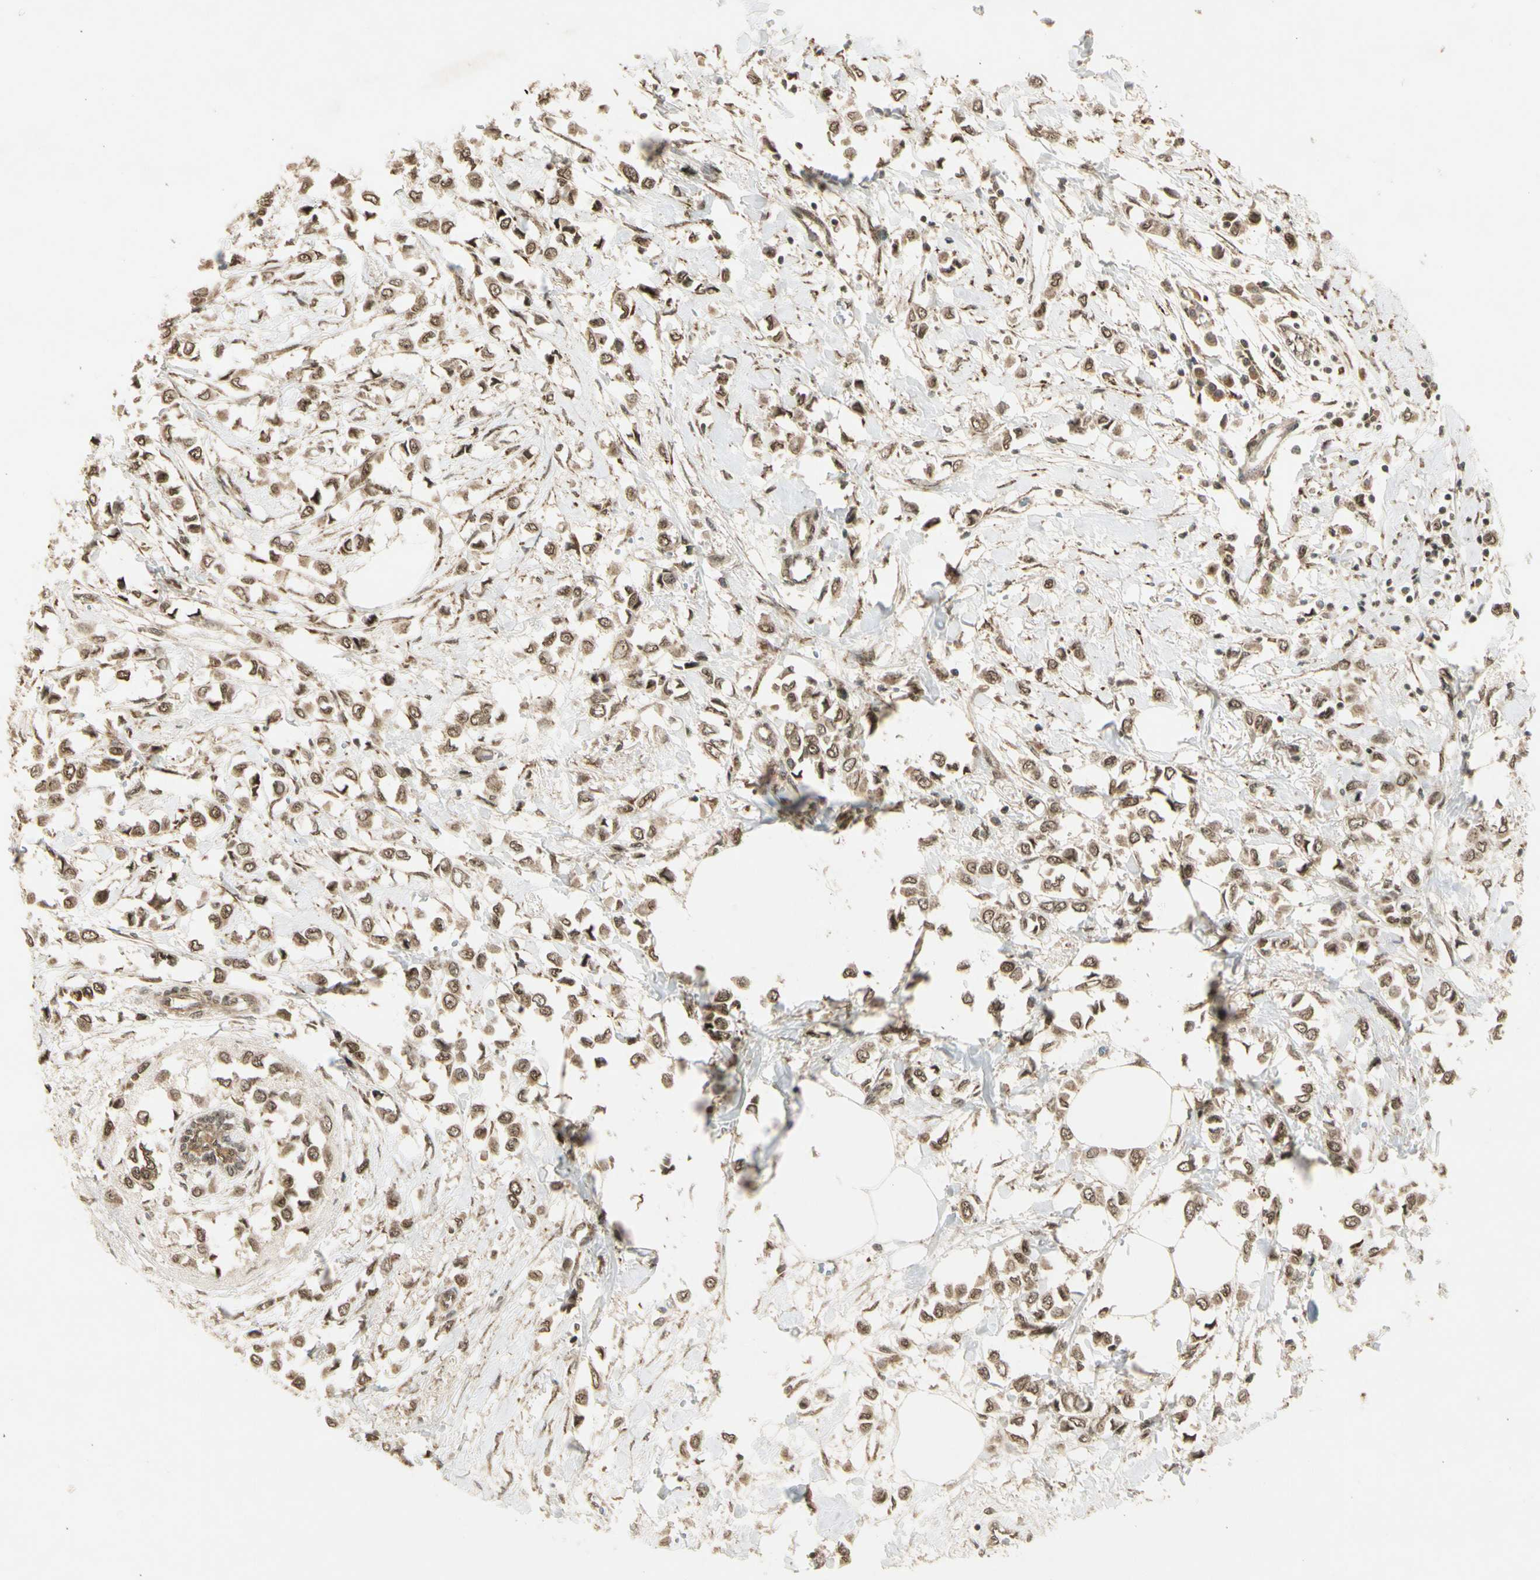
{"staining": {"intensity": "weak", "quantity": ">75%", "location": "cytoplasmic/membranous,nuclear"}, "tissue": "breast cancer", "cell_type": "Tumor cells", "image_type": "cancer", "snomed": [{"axis": "morphology", "description": "Lobular carcinoma"}, {"axis": "topography", "description": "Breast"}], "caption": "Breast cancer (lobular carcinoma) tissue demonstrates weak cytoplasmic/membranous and nuclear staining in about >75% of tumor cells Immunohistochemistry (ihc) stains the protein of interest in brown and the nuclei are stained blue.", "gene": "ZNF135", "patient": {"sex": "female", "age": 51}}